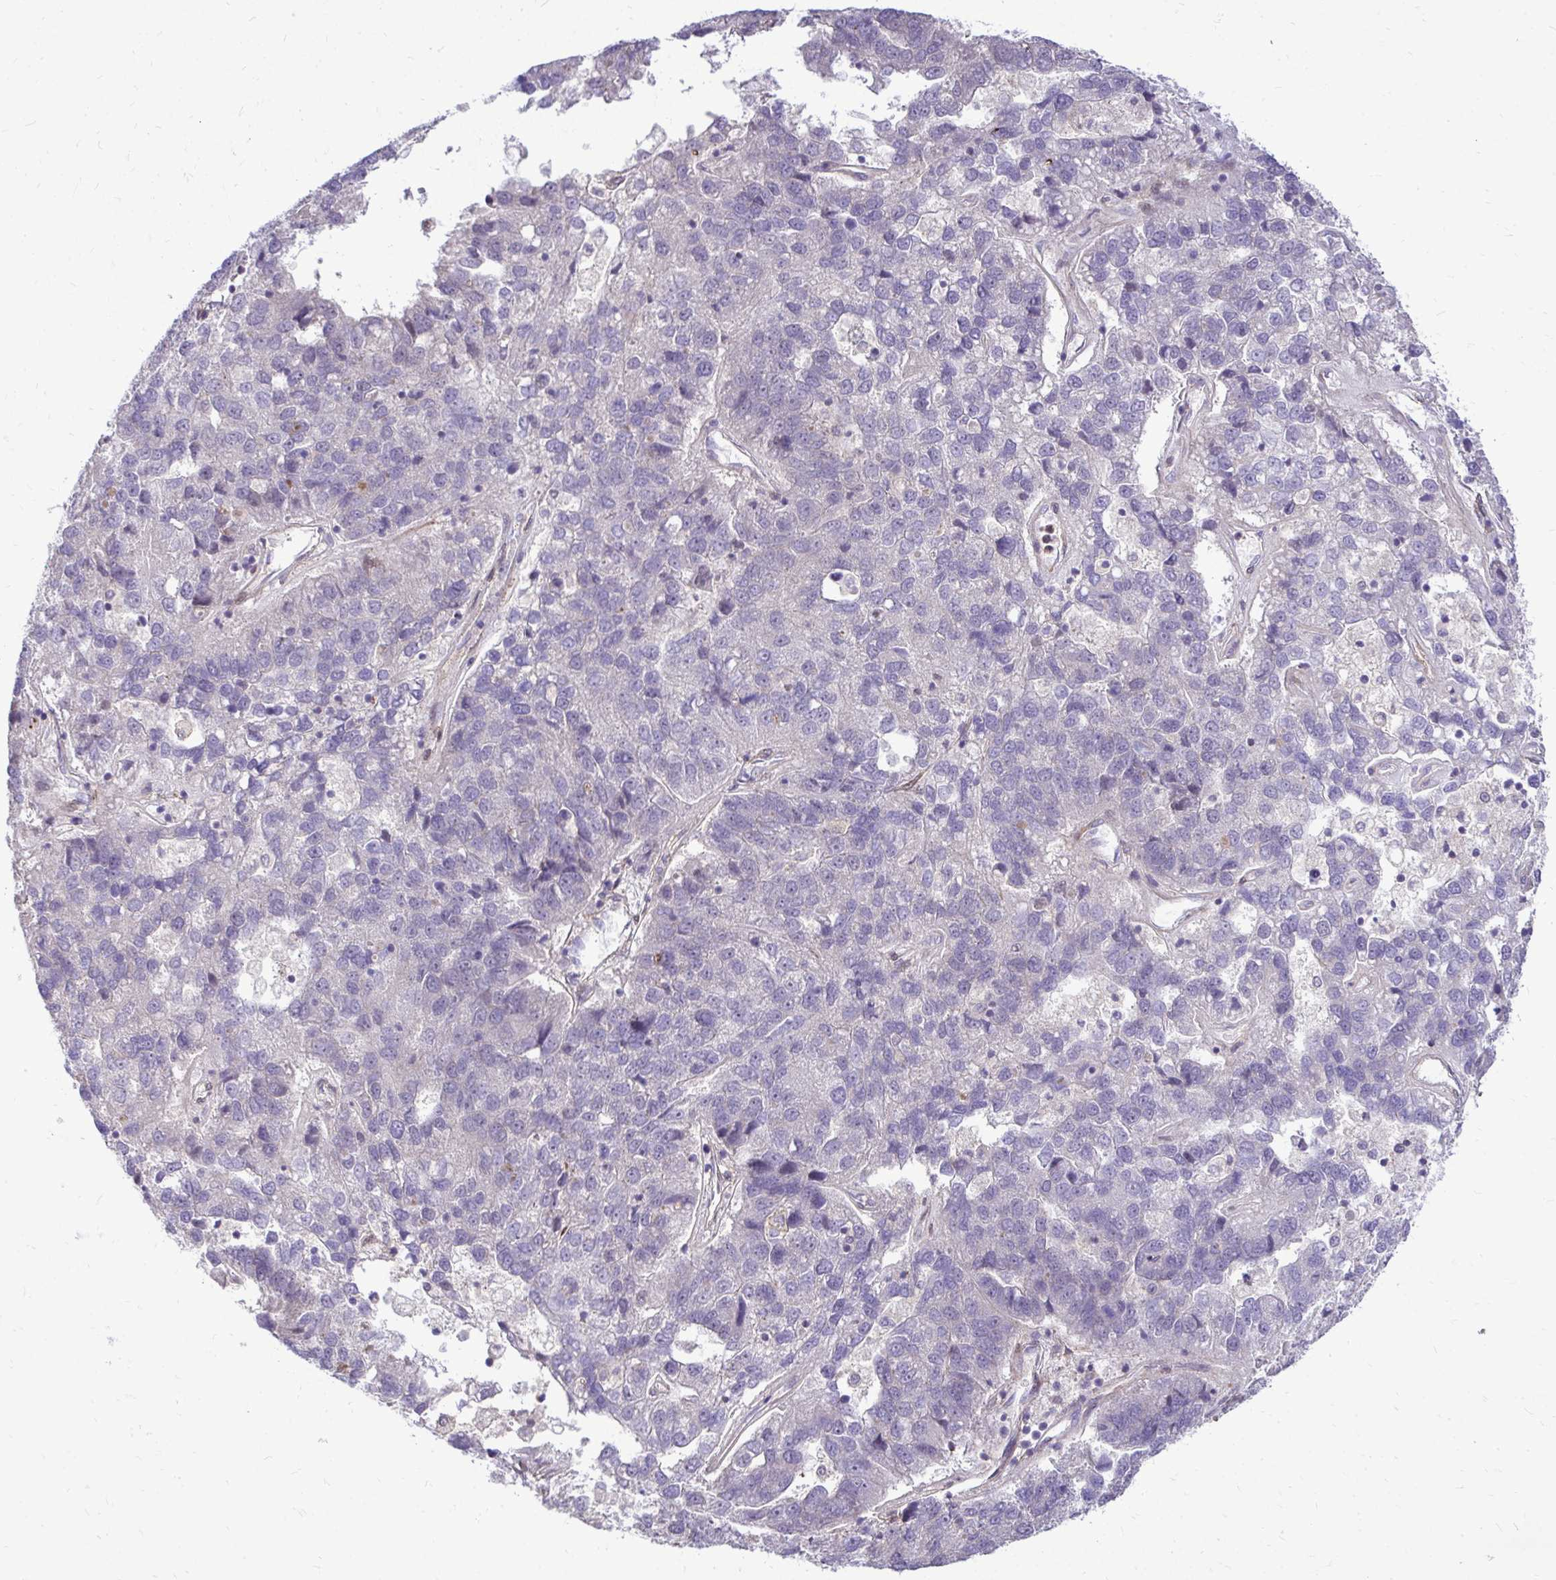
{"staining": {"intensity": "negative", "quantity": "none", "location": "none"}, "tissue": "pancreatic cancer", "cell_type": "Tumor cells", "image_type": "cancer", "snomed": [{"axis": "morphology", "description": "Adenocarcinoma, NOS"}, {"axis": "topography", "description": "Pancreas"}], "caption": "High power microscopy histopathology image of an immunohistochemistry (IHC) histopathology image of pancreatic cancer (adenocarcinoma), revealing no significant positivity in tumor cells. The staining was performed using DAB (3,3'-diaminobenzidine) to visualize the protein expression in brown, while the nuclei were stained in blue with hematoxylin (Magnification: 20x).", "gene": "TRIP6", "patient": {"sex": "female", "age": 61}}